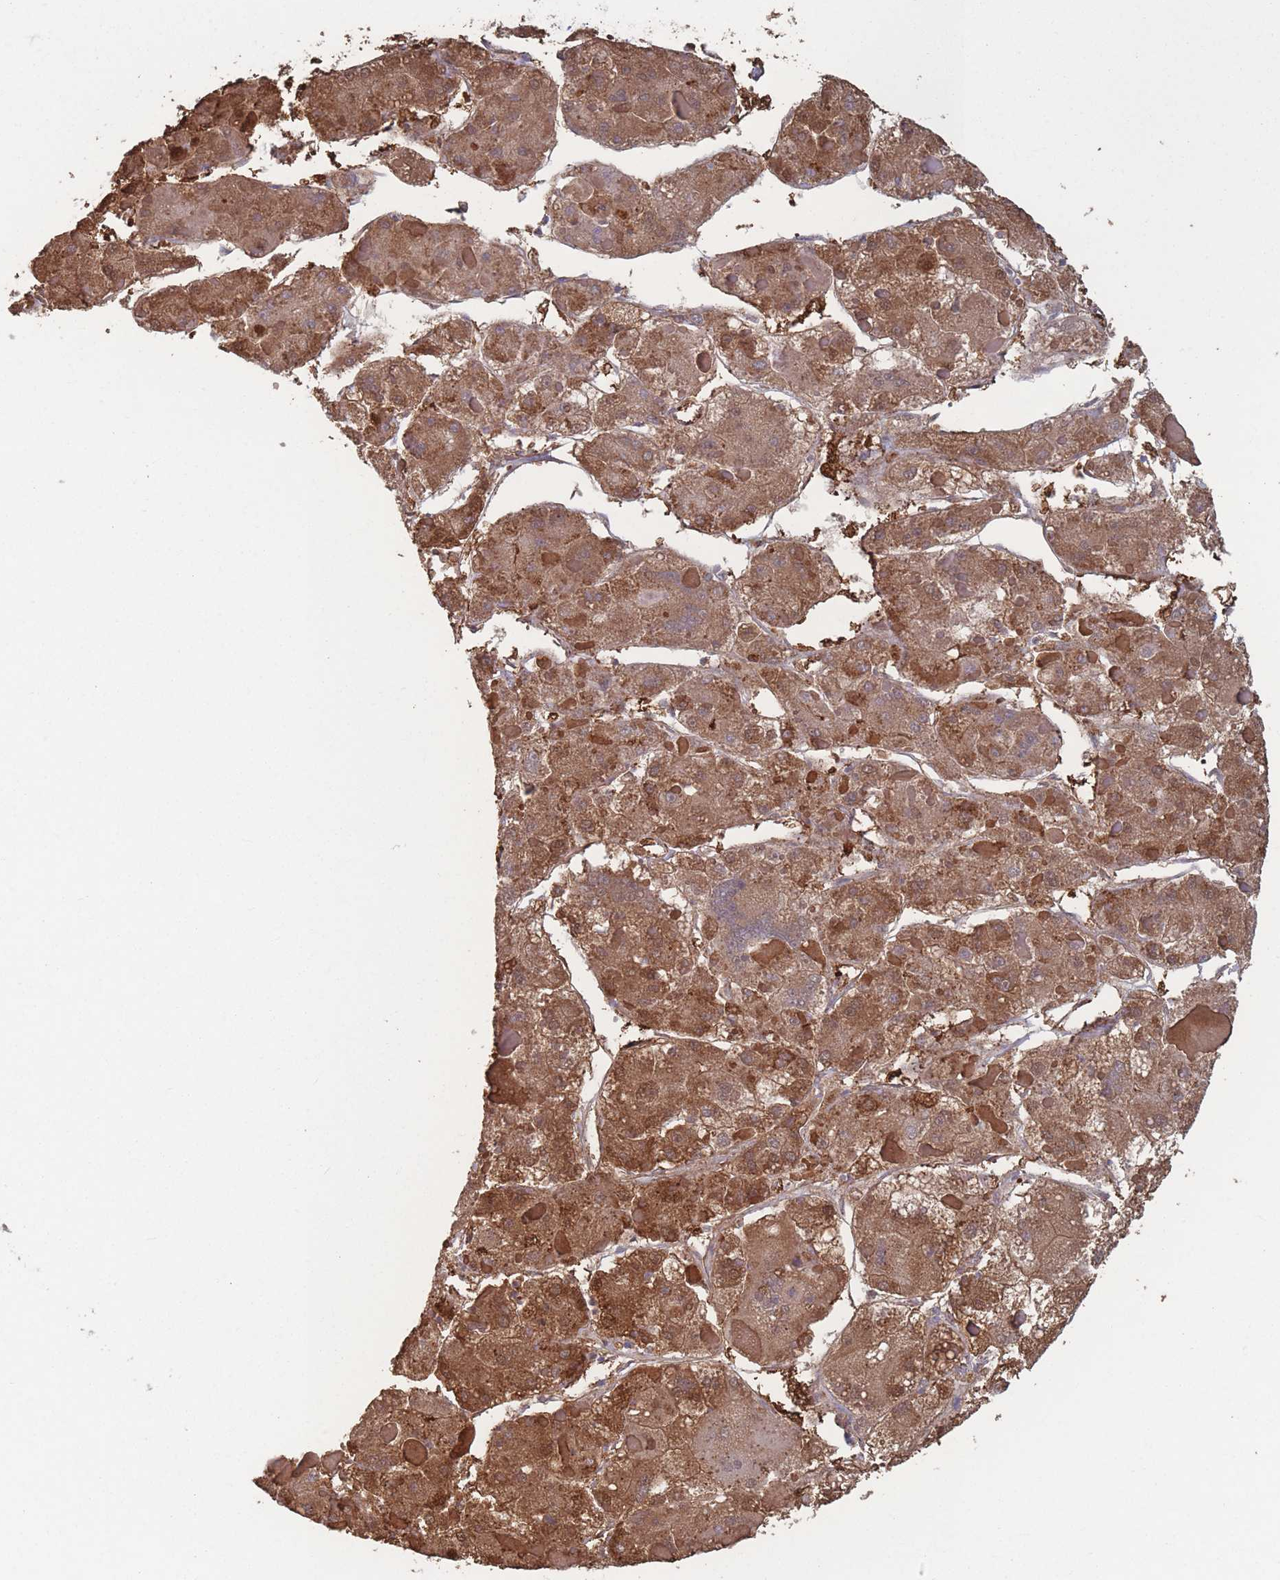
{"staining": {"intensity": "strong", "quantity": ">75%", "location": "cytoplasmic/membranous"}, "tissue": "liver cancer", "cell_type": "Tumor cells", "image_type": "cancer", "snomed": [{"axis": "morphology", "description": "Carcinoma, Hepatocellular, NOS"}, {"axis": "topography", "description": "Liver"}], "caption": "A histopathology image of hepatocellular carcinoma (liver) stained for a protein reveals strong cytoplasmic/membranous brown staining in tumor cells. The staining was performed using DAB to visualize the protein expression in brown, while the nuclei were stained in blue with hematoxylin (Magnification: 20x).", "gene": "ADH1A", "patient": {"sex": "female", "age": 73}}